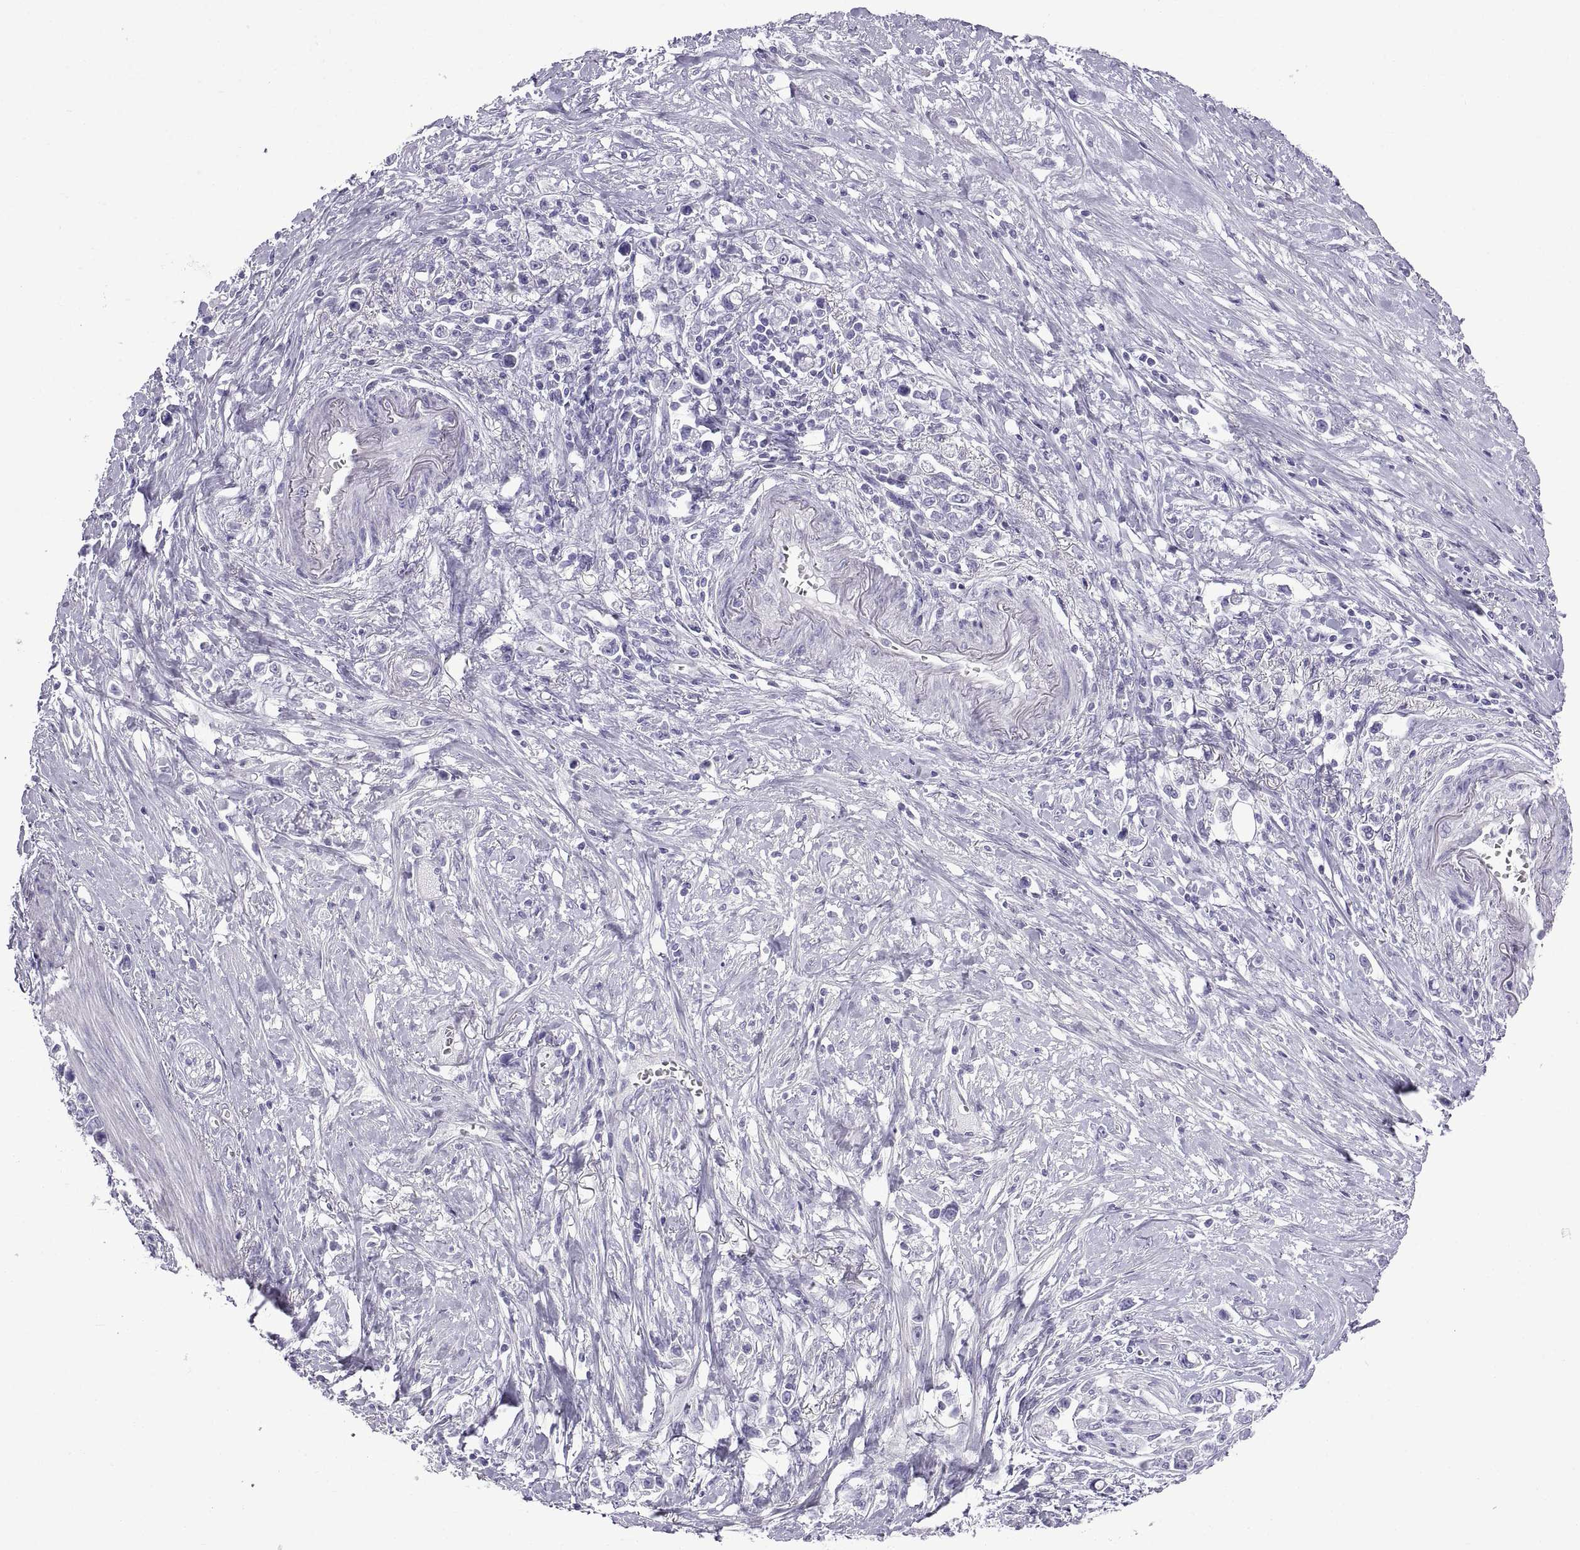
{"staining": {"intensity": "negative", "quantity": "none", "location": "none"}, "tissue": "stomach cancer", "cell_type": "Tumor cells", "image_type": "cancer", "snomed": [{"axis": "morphology", "description": "Adenocarcinoma, NOS"}, {"axis": "topography", "description": "Stomach"}], "caption": "Immunohistochemistry (IHC) image of human stomach cancer (adenocarcinoma) stained for a protein (brown), which displays no positivity in tumor cells.", "gene": "SPDYE1", "patient": {"sex": "male", "age": 63}}